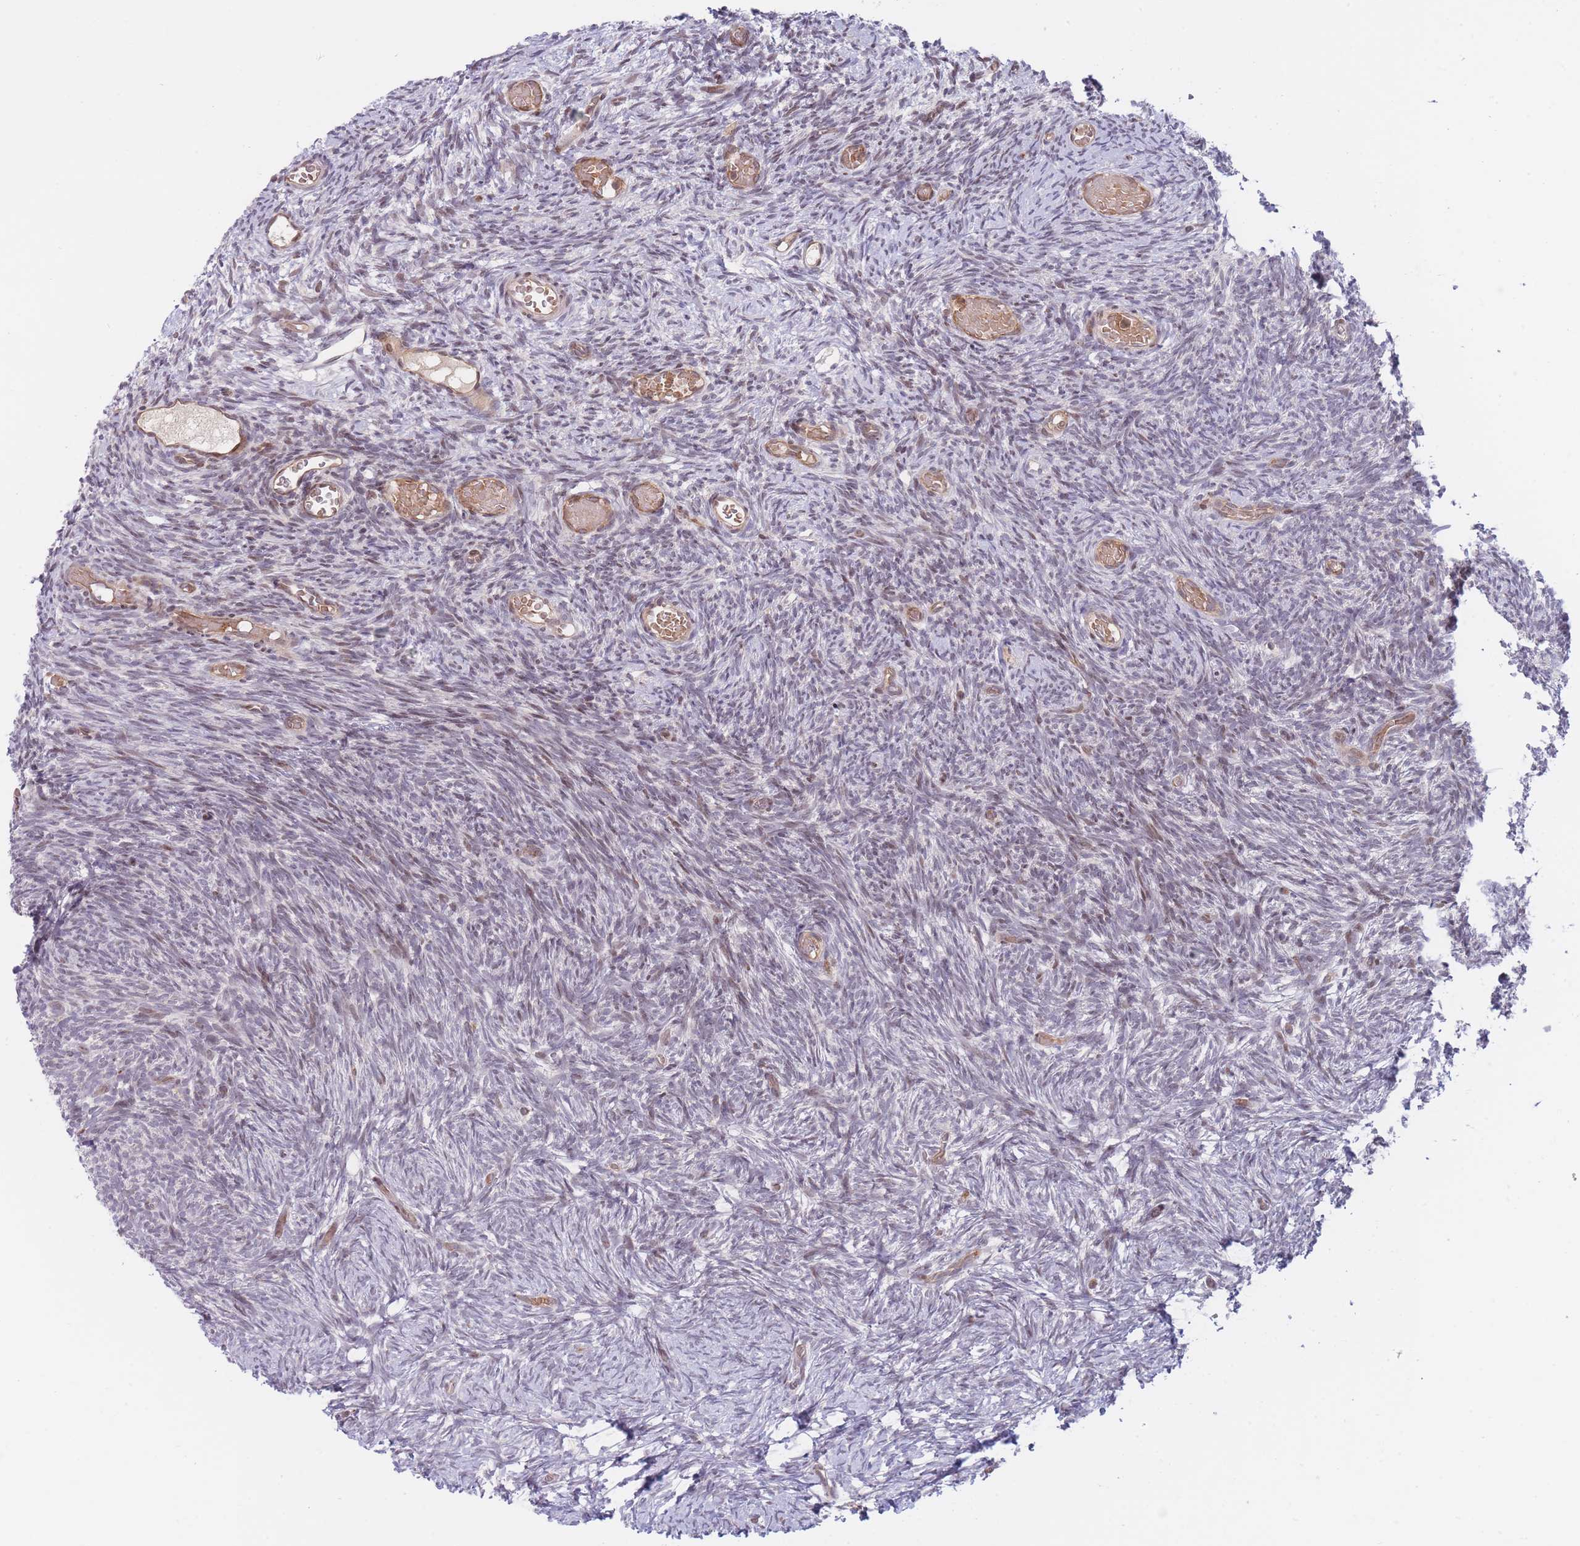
{"staining": {"intensity": "weak", "quantity": "<25%", "location": "nuclear"}, "tissue": "ovary", "cell_type": "Ovarian stroma cells", "image_type": "normal", "snomed": [{"axis": "morphology", "description": "Normal tissue, NOS"}, {"axis": "topography", "description": "Ovary"}], "caption": "IHC image of benign ovary: ovary stained with DAB (3,3'-diaminobenzidine) demonstrates no significant protein expression in ovarian stroma cells.", "gene": "SLC35F5", "patient": {"sex": "female", "age": 39}}